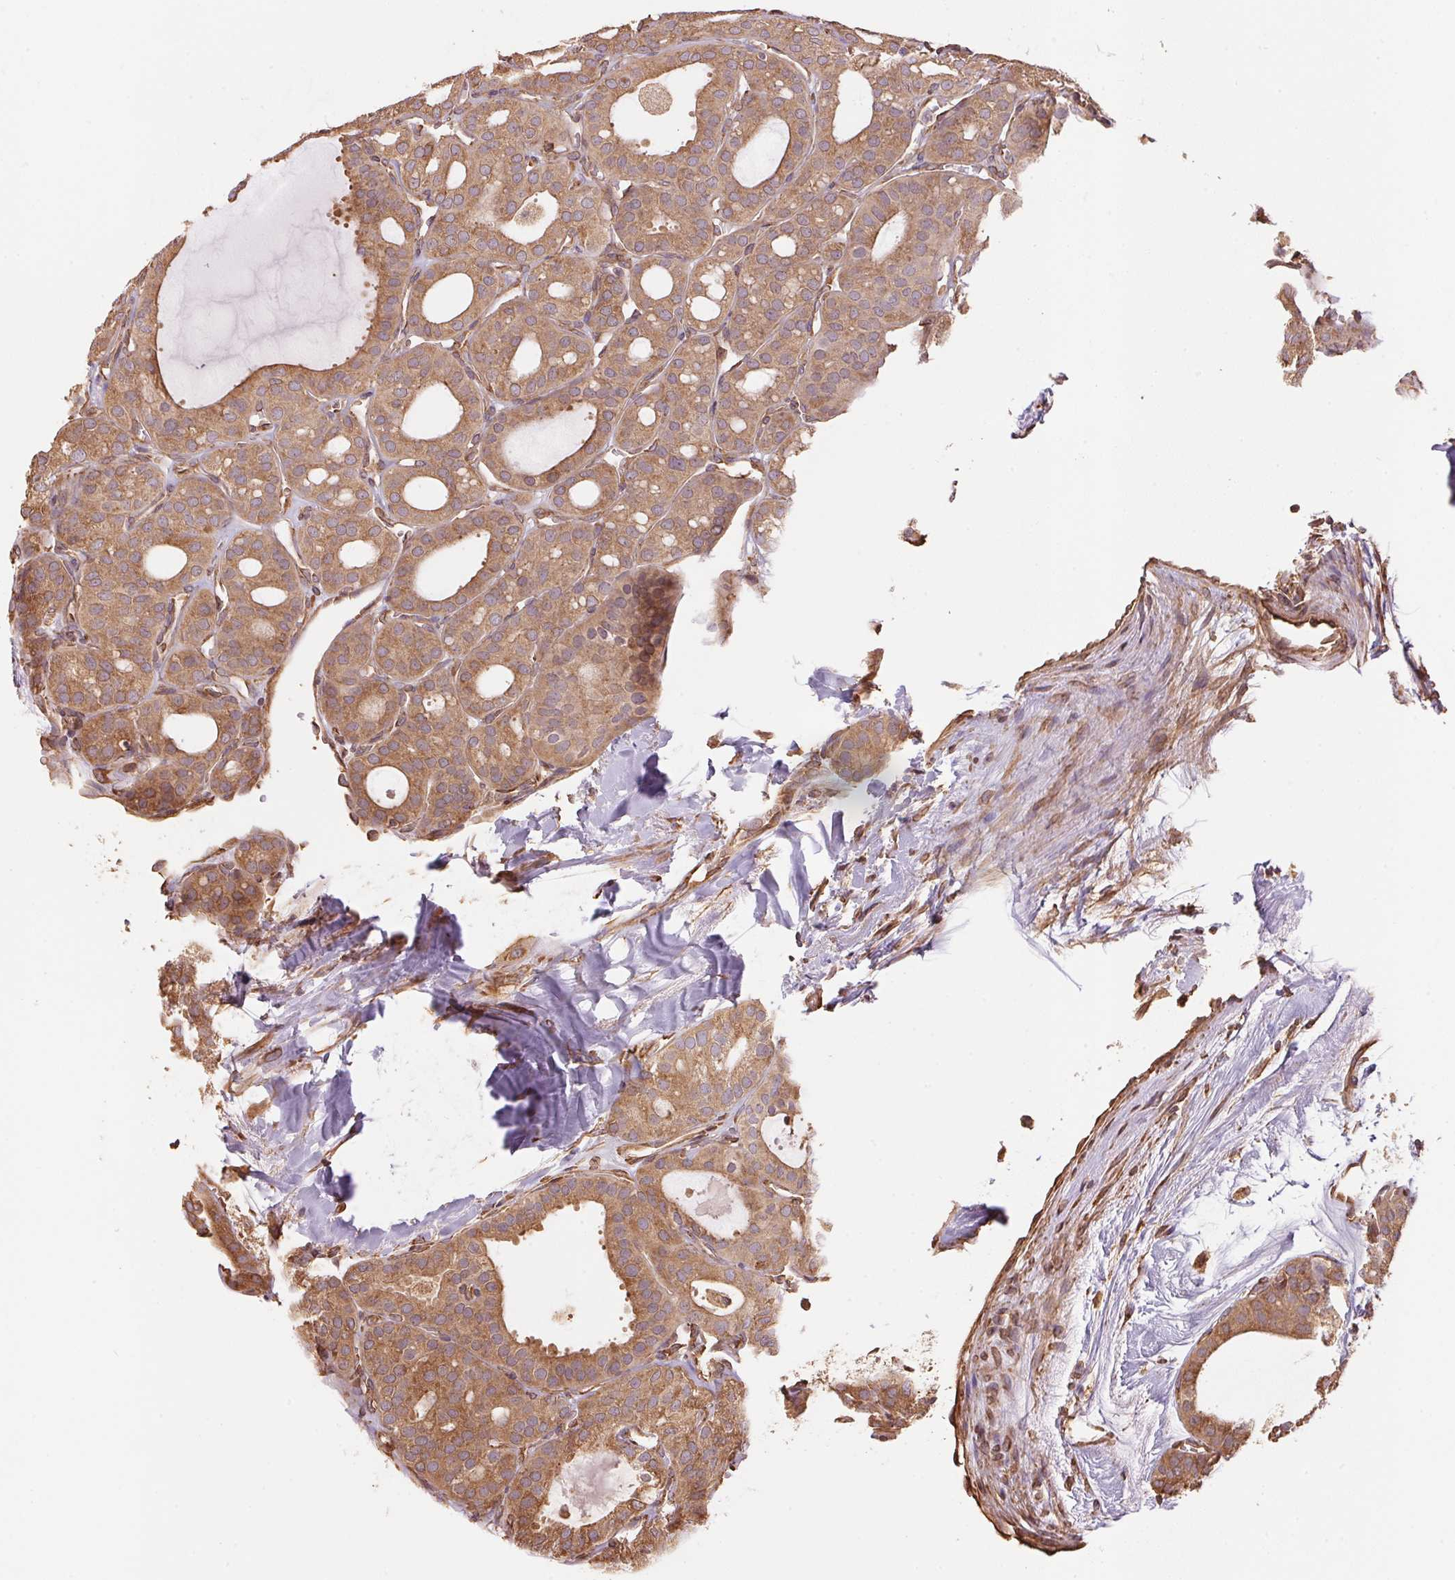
{"staining": {"intensity": "moderate", "quantity": ">75%", "location": "cytoplasmic/membranous"}, "tissue": "thyroid cancer", "cell_type": "Tumor cells", "image_type": "cancer", "snomed": [{"axis": "morphology", "description": "Follicular adenoma carcinoma, NOS"}, {"axis": "topography", "description": "Thyroid gland"}], "caption": "Thyroid cancer was stained to show a protein in brown. There is medium levels of moderate cytoplasmic/membranous staining in approximately >75% of tumor cells.", "gene": "C6orf163", "patient": {"sex": "male", "age": 75}}